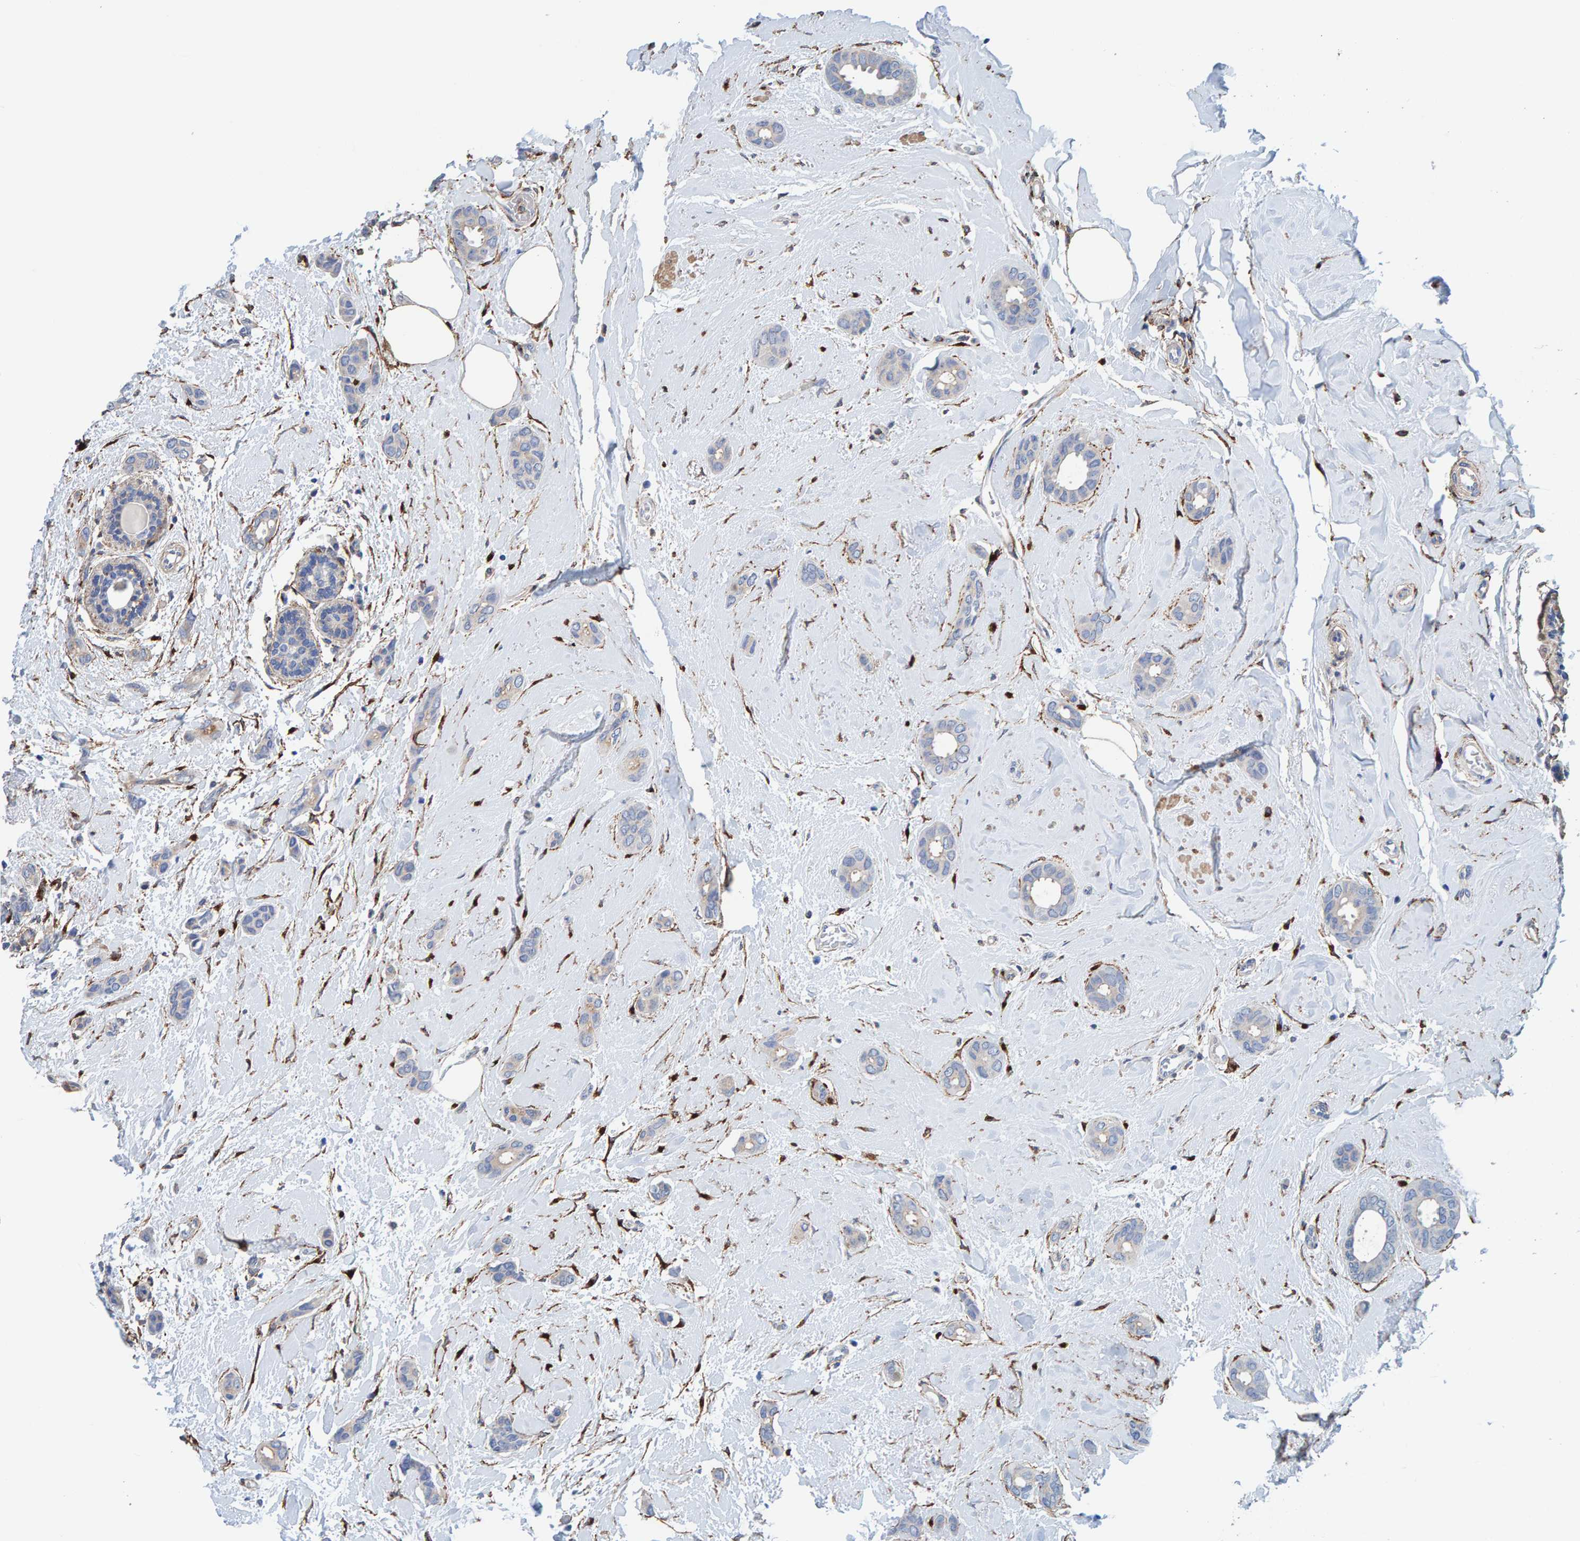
{"staining": {"intensity": "negative", "quantity": "none", "location": "none"}, "tissue": "breast cancer", "cell_type": "Tumor cells", "image_type": "cancer", "snomed": [{"axis": "morphology", "description": "Duct carcinoma"}, {"axis": "topography", "description": "Breast"}], "caption": "Tumor cells are negative for protein expression in human breast invasive ductal carcinoma.", "gene": "LRP1", "patient": {"sex": "female", "age": 55}}